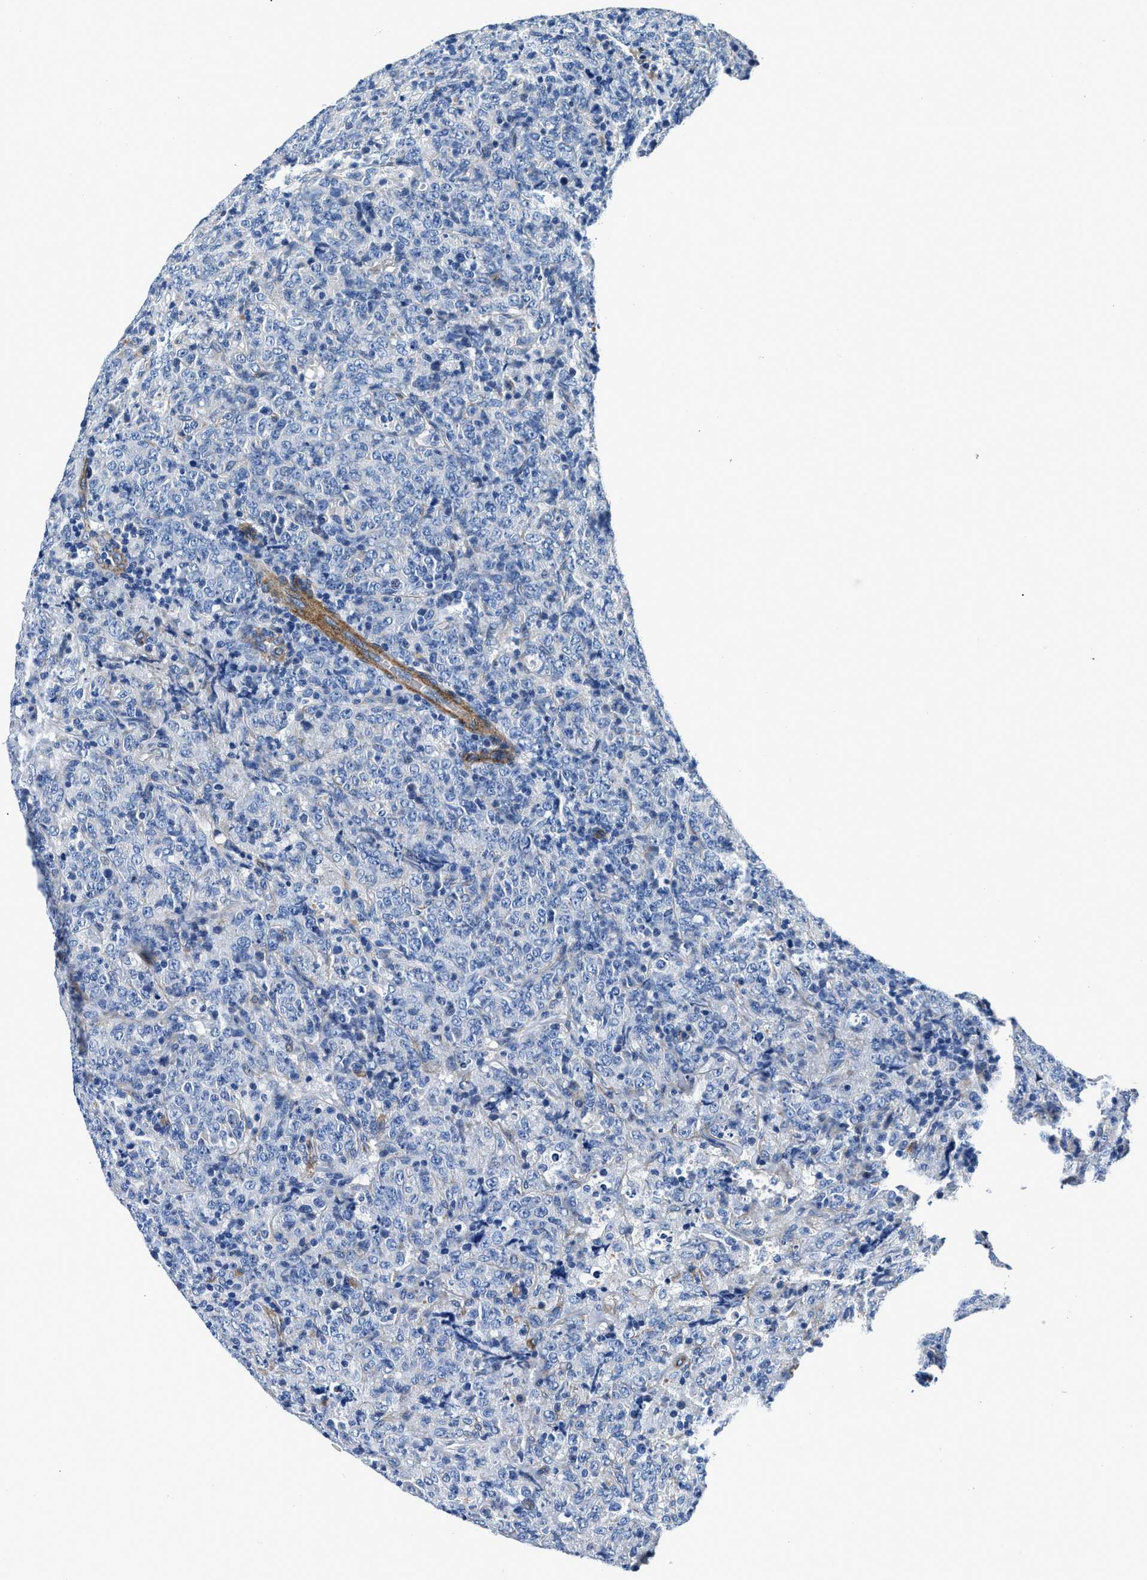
{"staining": {"intensity": "negative", "quantity": "none", "location": "none"}, "tissue": "lymphoma", "cell_type": "Tumor cells", "image_type": "cancer", "snomed": [{"axis": "morphology", "description": "Malignant lymphoma, non-Hodgkin's type, High grade"}, {"axis": "topography", "description": "Tonsil"}], "caption": "Tumor cells show no significant protein expression in malignant lymphoma, non-Hodgkin's type (high-grade). (Stains: DAB immunohistochemistry (IHC) with hematoxylin counter stain, Microscopy: brightfield microscopy at high magnification).", "gene": "DAG1", "patient": {"sex": "female", "age": 36}}